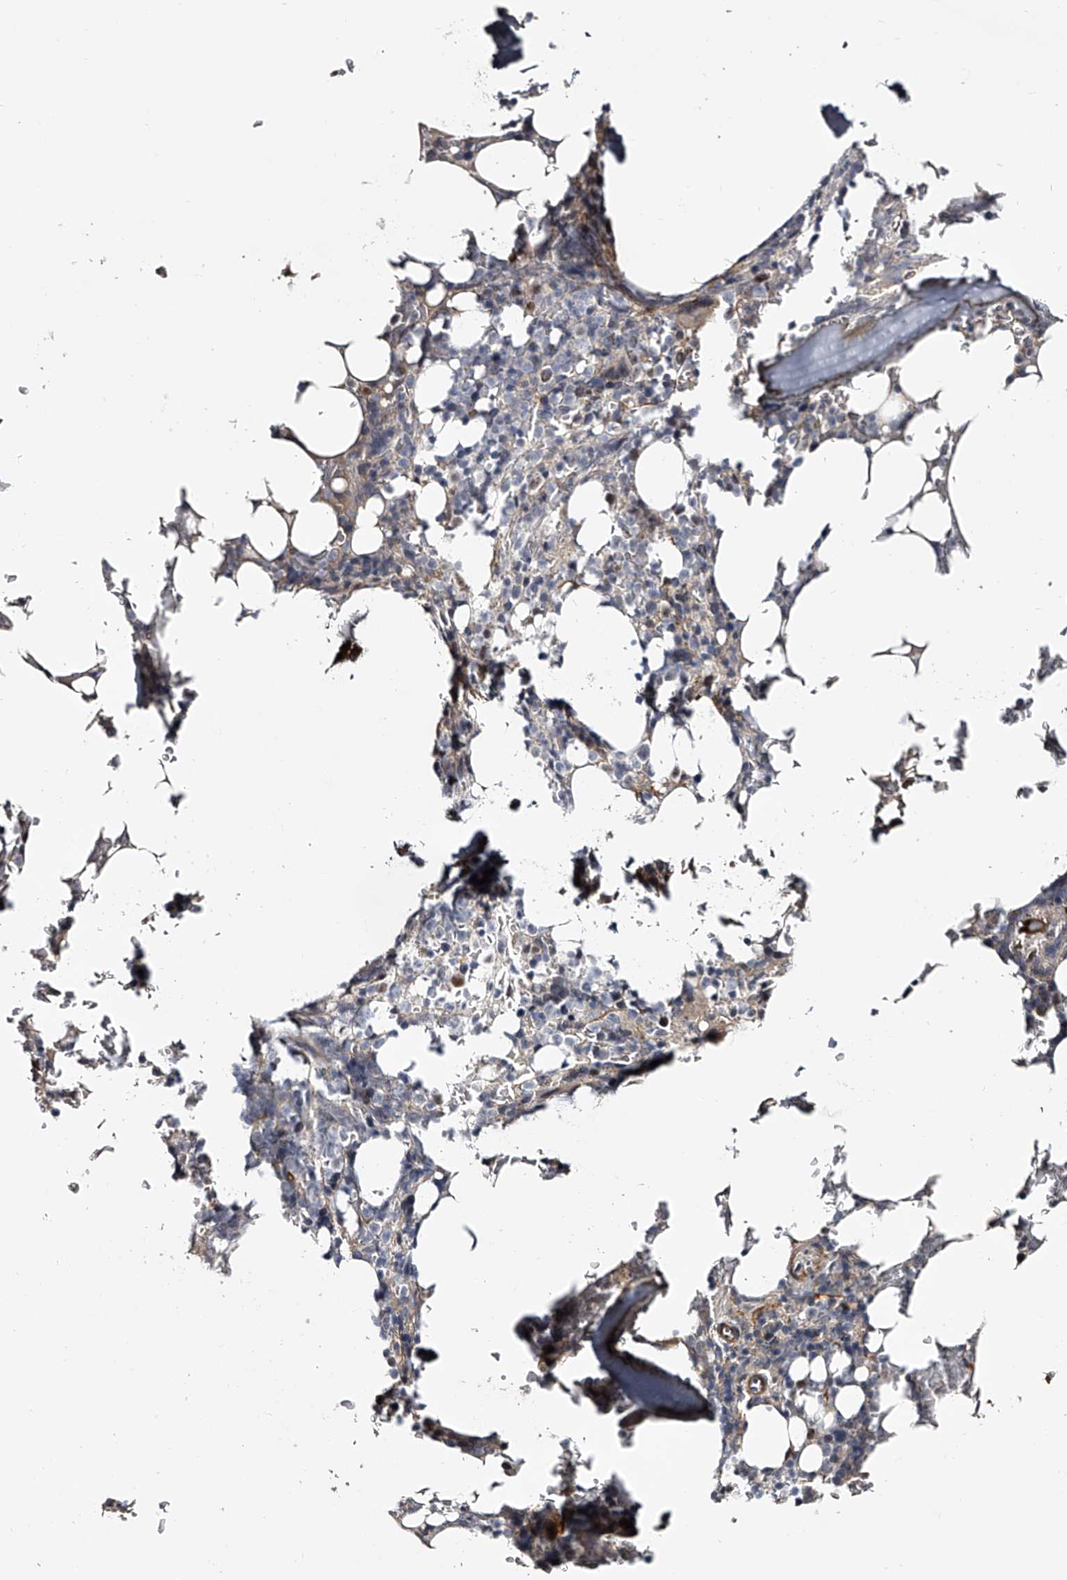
{"staining": {"intensity": "weak", "quantity": "<25%", "location": "cytoplasmic/membranous"}, "tissue": "bone marrow", "cell_type": "Hematopoietic cells", "image_type": "normal", "snomed": [{"axis": "morphology", "description": "Normal tissue, NOS"}, {"axis": "topography", "description": "Bone marrow"}], "caption": "A high-resolution micrograph shows IHC staining of benign bone marrow, which exhibits no significant staining in hematopoietic cells.", "gene": "MDN1", "patient": {"sex": "male", "age": 58}}